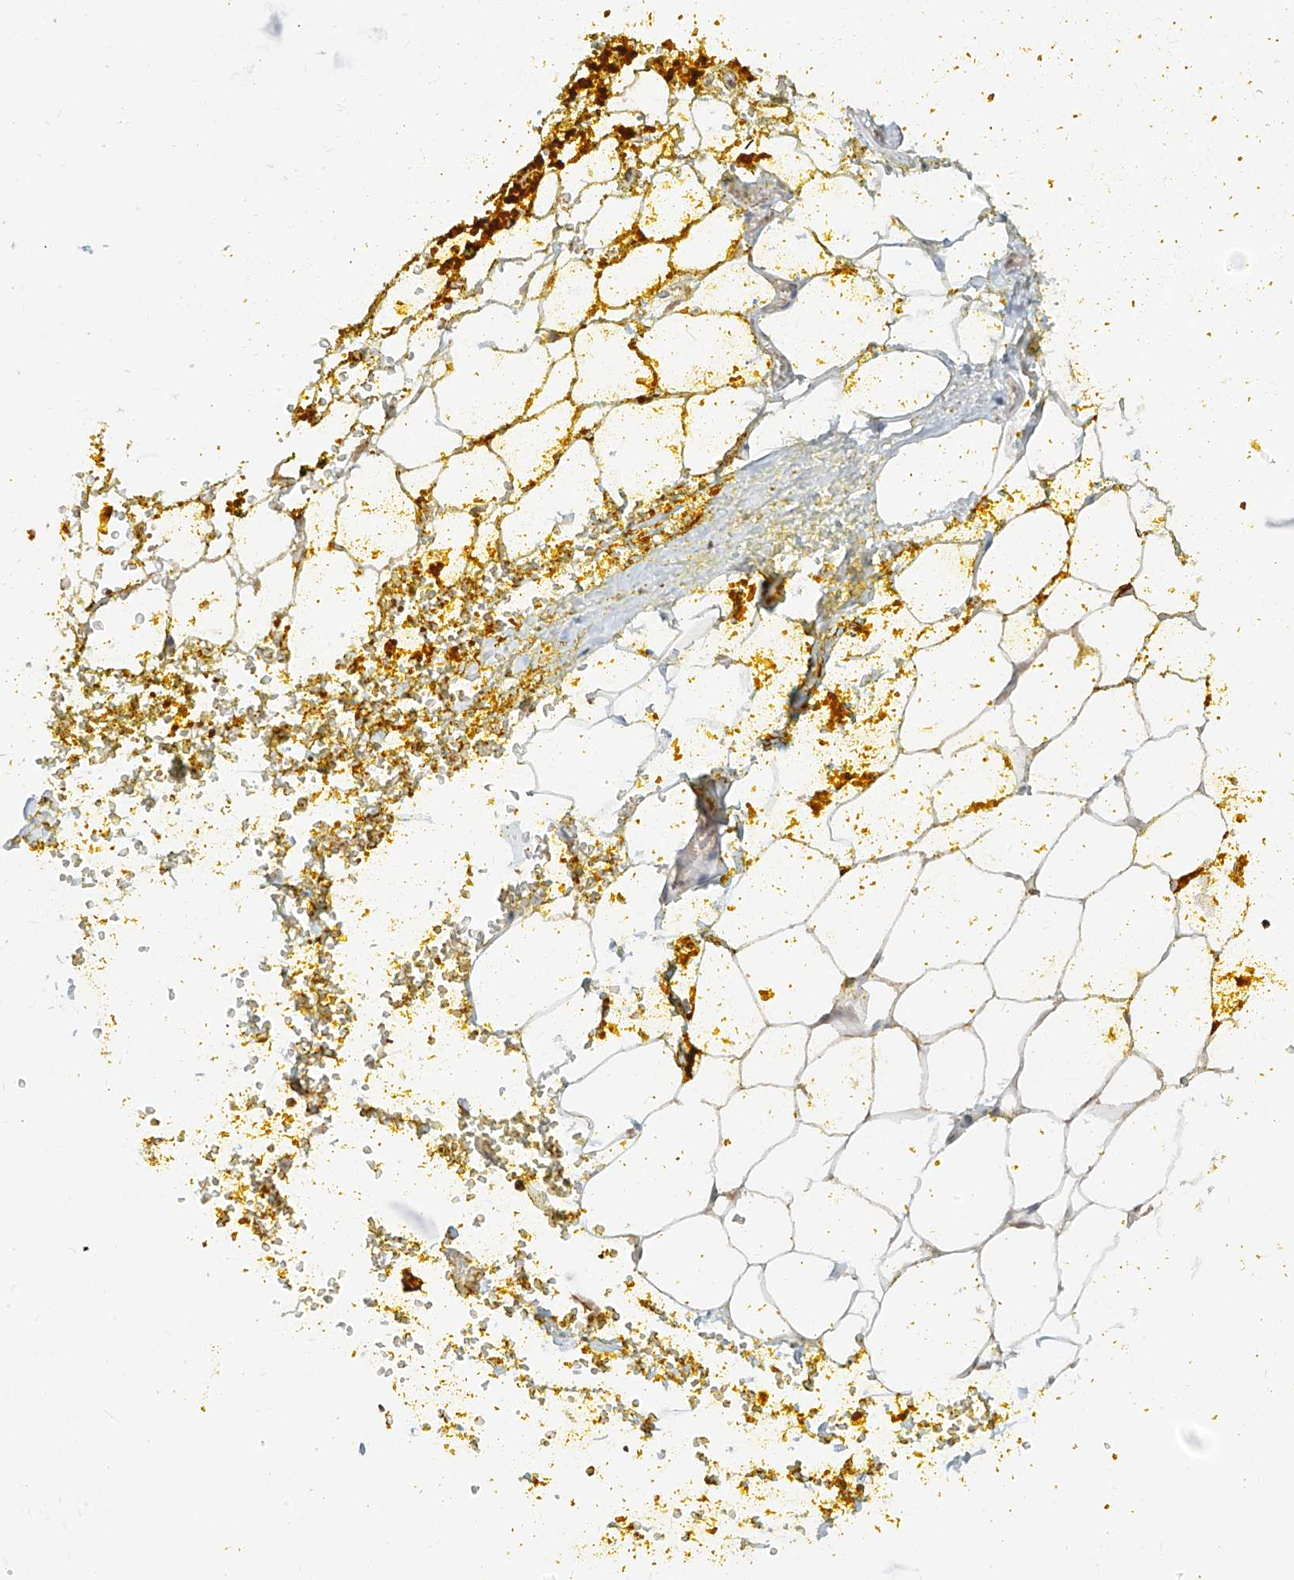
{"staining": {"intensity": "weak", "quantity": ">75%", "location": "nuclear"}, "tissue": "adipose tissue", "cell_type": "Adipocytes", "image_type": "normal", "snomed": [{"axis": "morphology", "description": "Normal tissue, NOS"}, {"axis": "morphology", "description": "Adenocarcinoma, Low grade"}, {"axis": "topography", "description": "Prostate"}, {"axis": "topography", "description": "Peripheral nerve tissue"}], "caption": "Immunohistochemistry of normal adipose tissue shows low levels of weak nuclear staining in about >75% of adipocytes. (Brightfield microscopy of DAB IHC at high magnification).", "gene": "ZMYM2", "patient": {"sex": "male", "age": 63}}